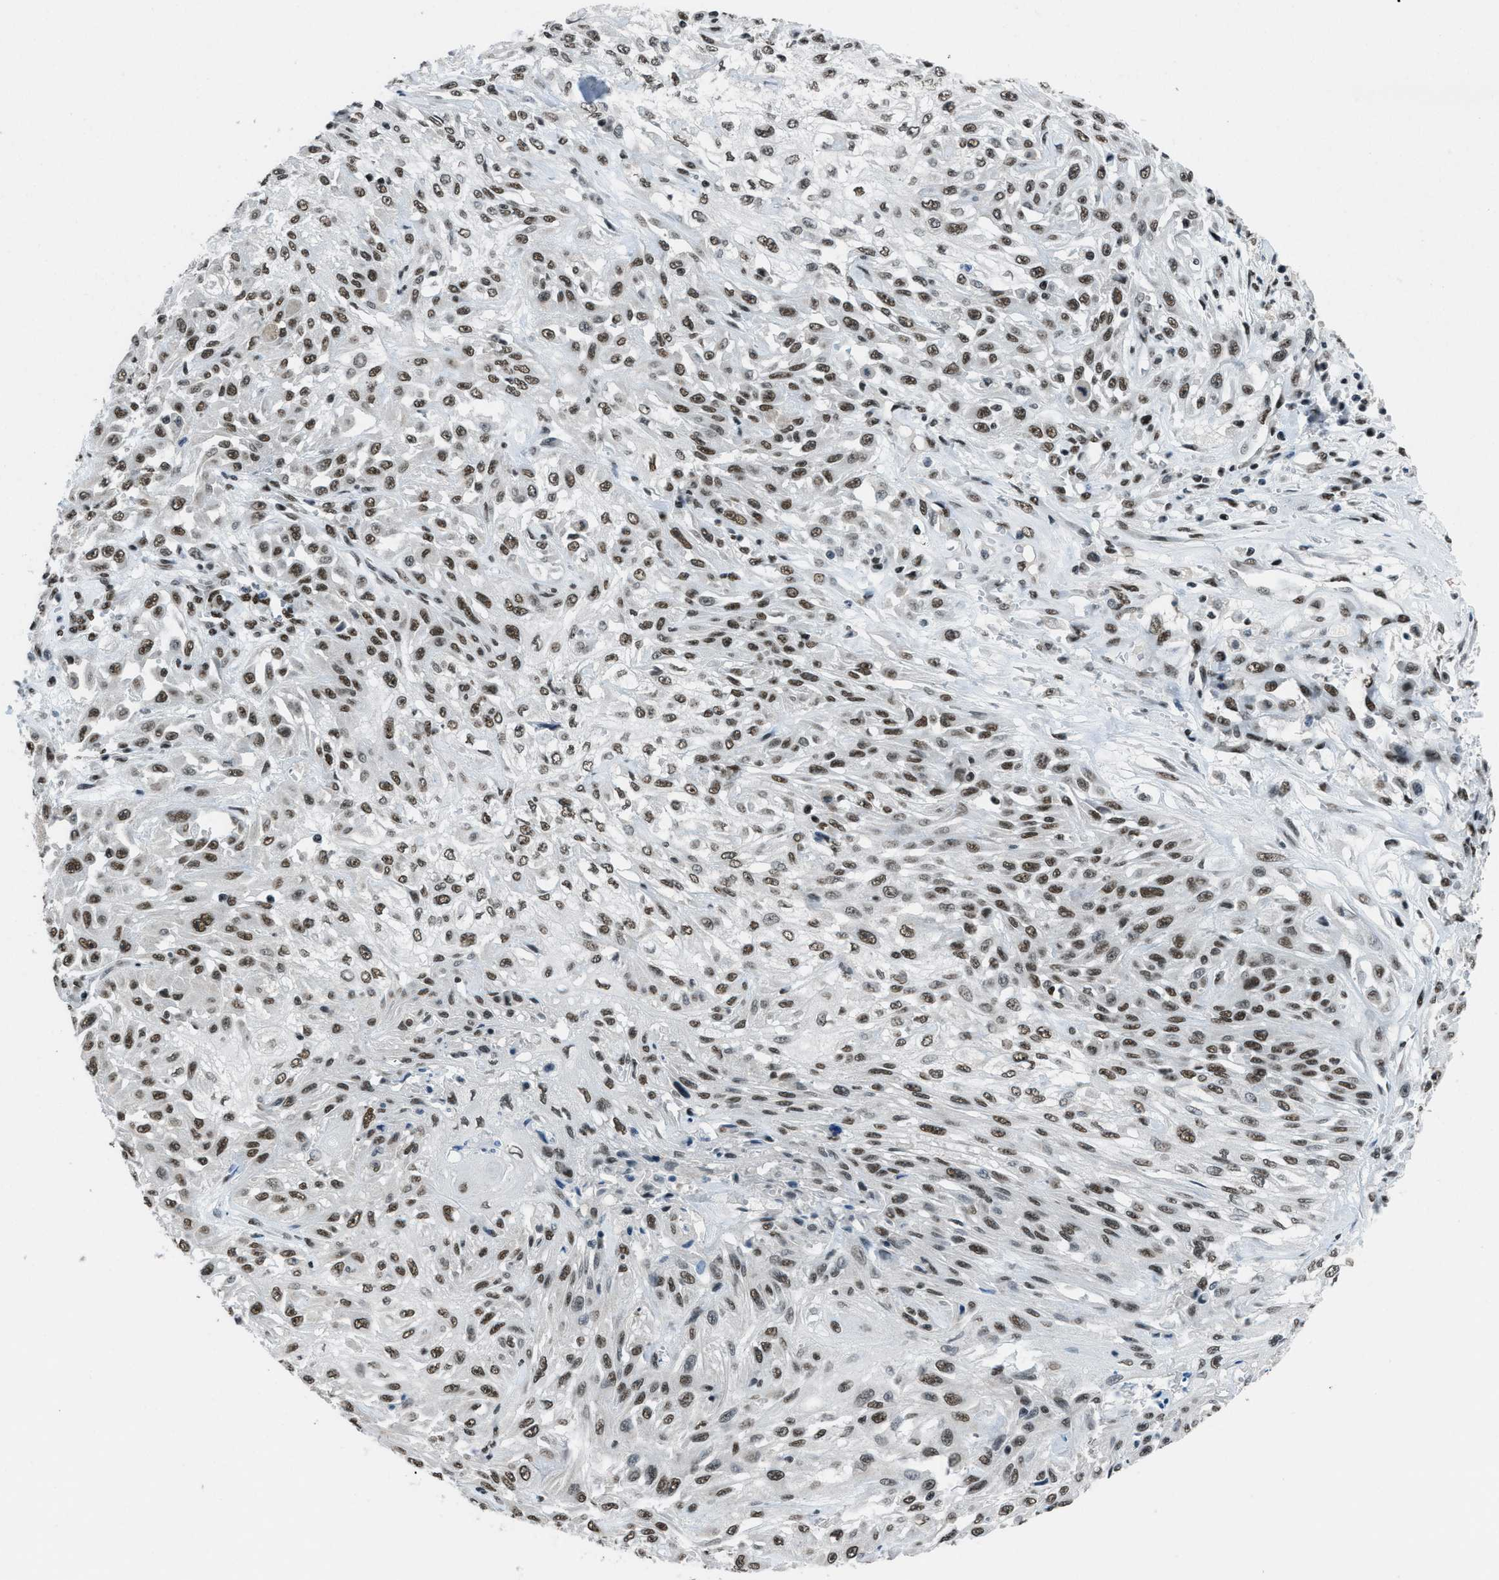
{"staining": {"intensity": "moderate", "quantity": ">75%", "location": "nuclear"}, "tissue": "skin cancer", "cell_type": "Tumor cells", "image_type": "cancer", "snomed": [{"axis": "morphology", "description": "Squamous cell carcinoma, NOS"}, {"axis": "morphology", "description": "Squamous cell carcinoma, metastatic, NOS"}, {"axis": "topography", "description": "Skin"}, {"axis": "topography", "description": "Lymph node"}], "caption": "This is a photomicrograph of immunohistochemistry (IHC) staining of skin metastatic squamous cell carcinoma, which shows moderate expression in the nuclear of tumor cells.", "gene": "GATAD2B", "patient": {"sex": "male", "age": 75}}